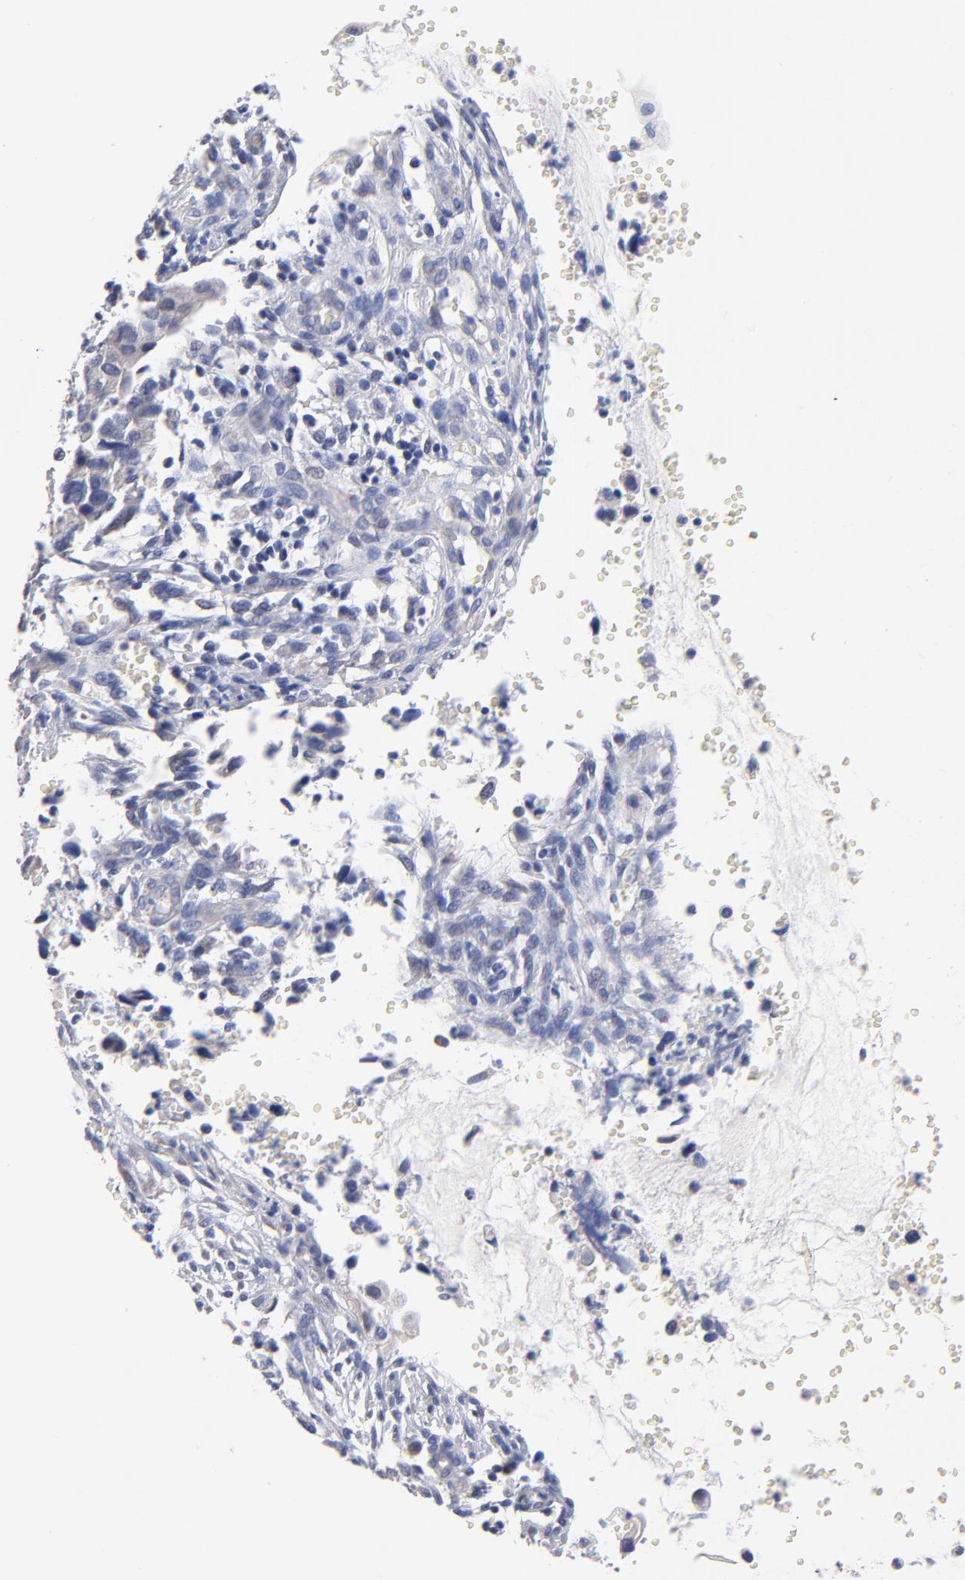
{"staining": {"intensity": "weak", "quantity": "<25%", "location": "cytoplasmic/membranous"}, "tissue": "cervical cancer", "cell_type": "Tumor cells", "image_type": "cancer", "snomed": [{"axis": "morphology", "description": "Normal tissue, NOS"}, {"axis": "morphology", "description": "Squamous cell carcinoma, NOS"}, {"axis": "topography", "description": "Cervix"}], "caption": "The IHC micrograph has no significant positivity in tumor cells of cervical cancer tissue.", "gene": "TWNK", "patient": {"sex": "female", "age": 45}}